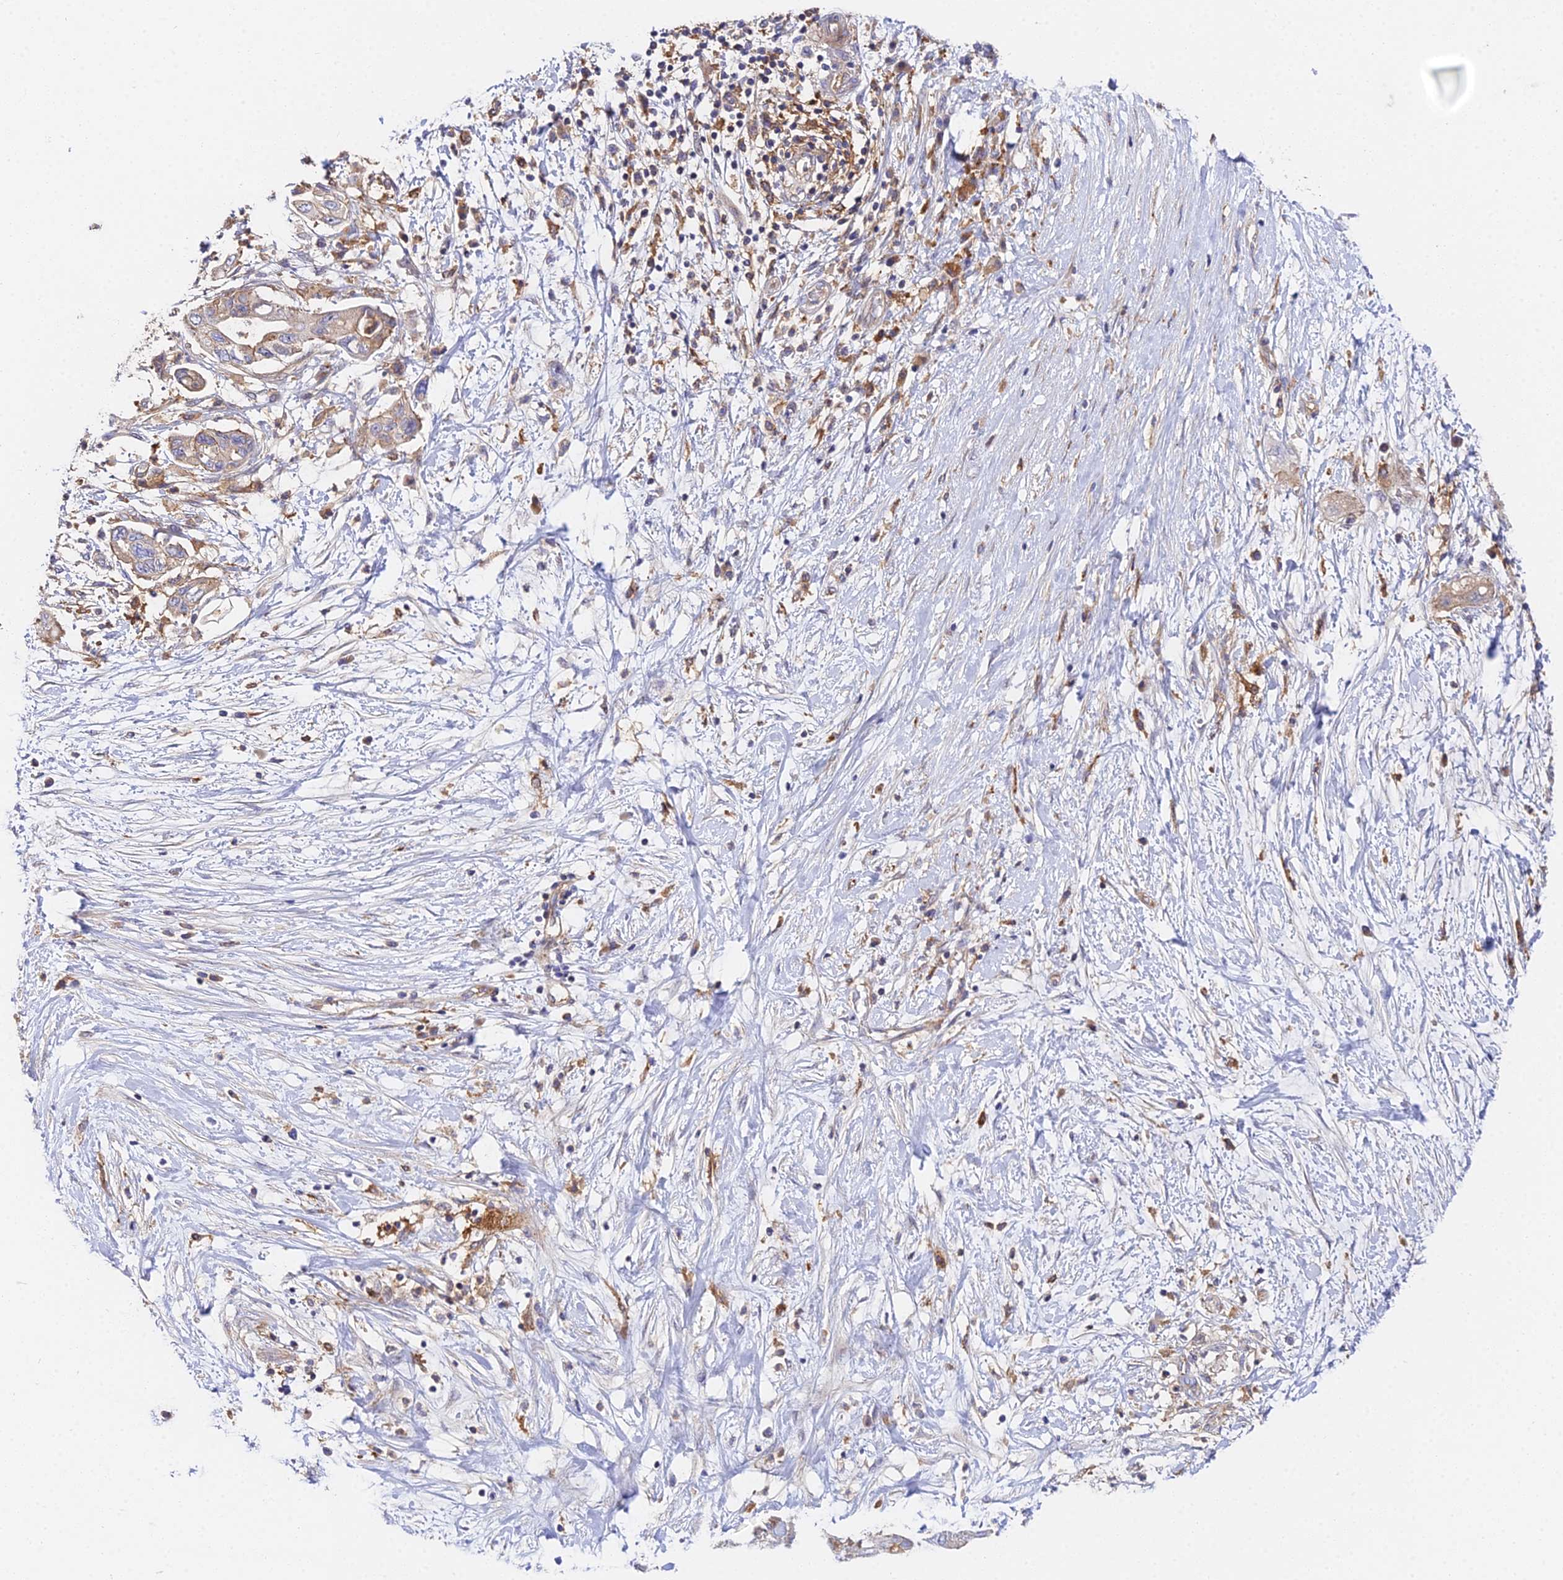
{"staining": {"intensity": "moderate", "quantity": "25%-75%", "location": "cytoplasmic/membranous"}, "tissue": "pancreatic cancer", "cell_type": "Tumor cells", "image_type": "cancer", "snomed": [{"axis": "morphology", "description": "Adenocarcinoma, NOS"}, {"axis": "topography", "description": "Pancreas"}], "caption": "The immunohistochemical stain highlights moderate cytoplasmic/membranous staining in tumor cells of adenocarcinoma (pancreatic) tissue.", "gene": "GNG5B", "patient": {"sex": "female", "age": 73}}